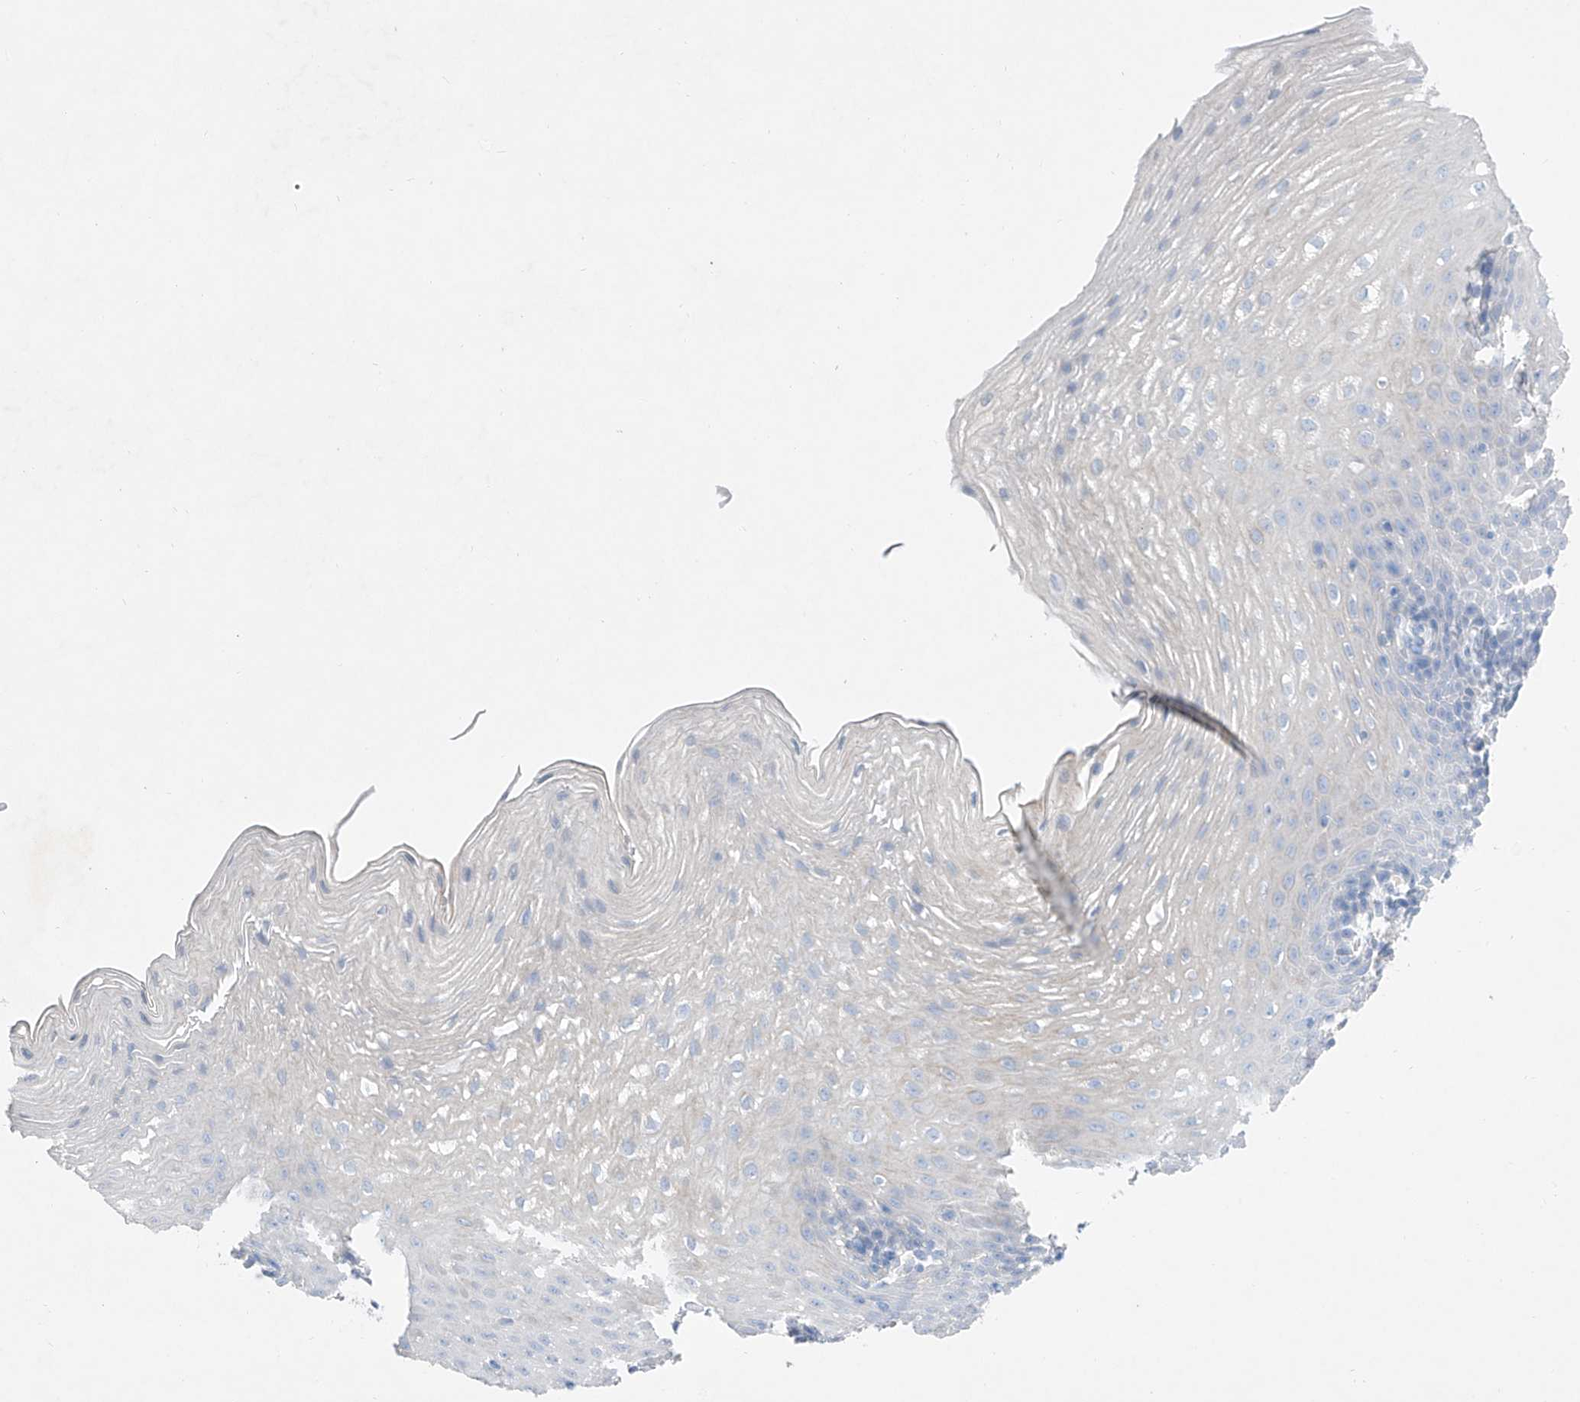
{"staining": {"intensity": "weak", "quantity": "<25%", "location": "cytoplasmic/membranous"}, "tissue": "esophagus", "cell_type": "Squamous epithelial cells", "image_type": "normal", "snomed": [{"axis": "morphology", "description": "Normal tissue, NOS"}, {"axis": "topography", "description": "Esophagus"}], "caption": "Immunohistochemistry histopathology image of unremarkable human esophagus stained for a protein (brown), which reveals no positivity in squamous epithelial cells. (Immunohistochemistry (ihc), brightfield microscopy, high magnification).", "gene": "TM7SF2", "patient": {"sex": "female", "age": 66}}